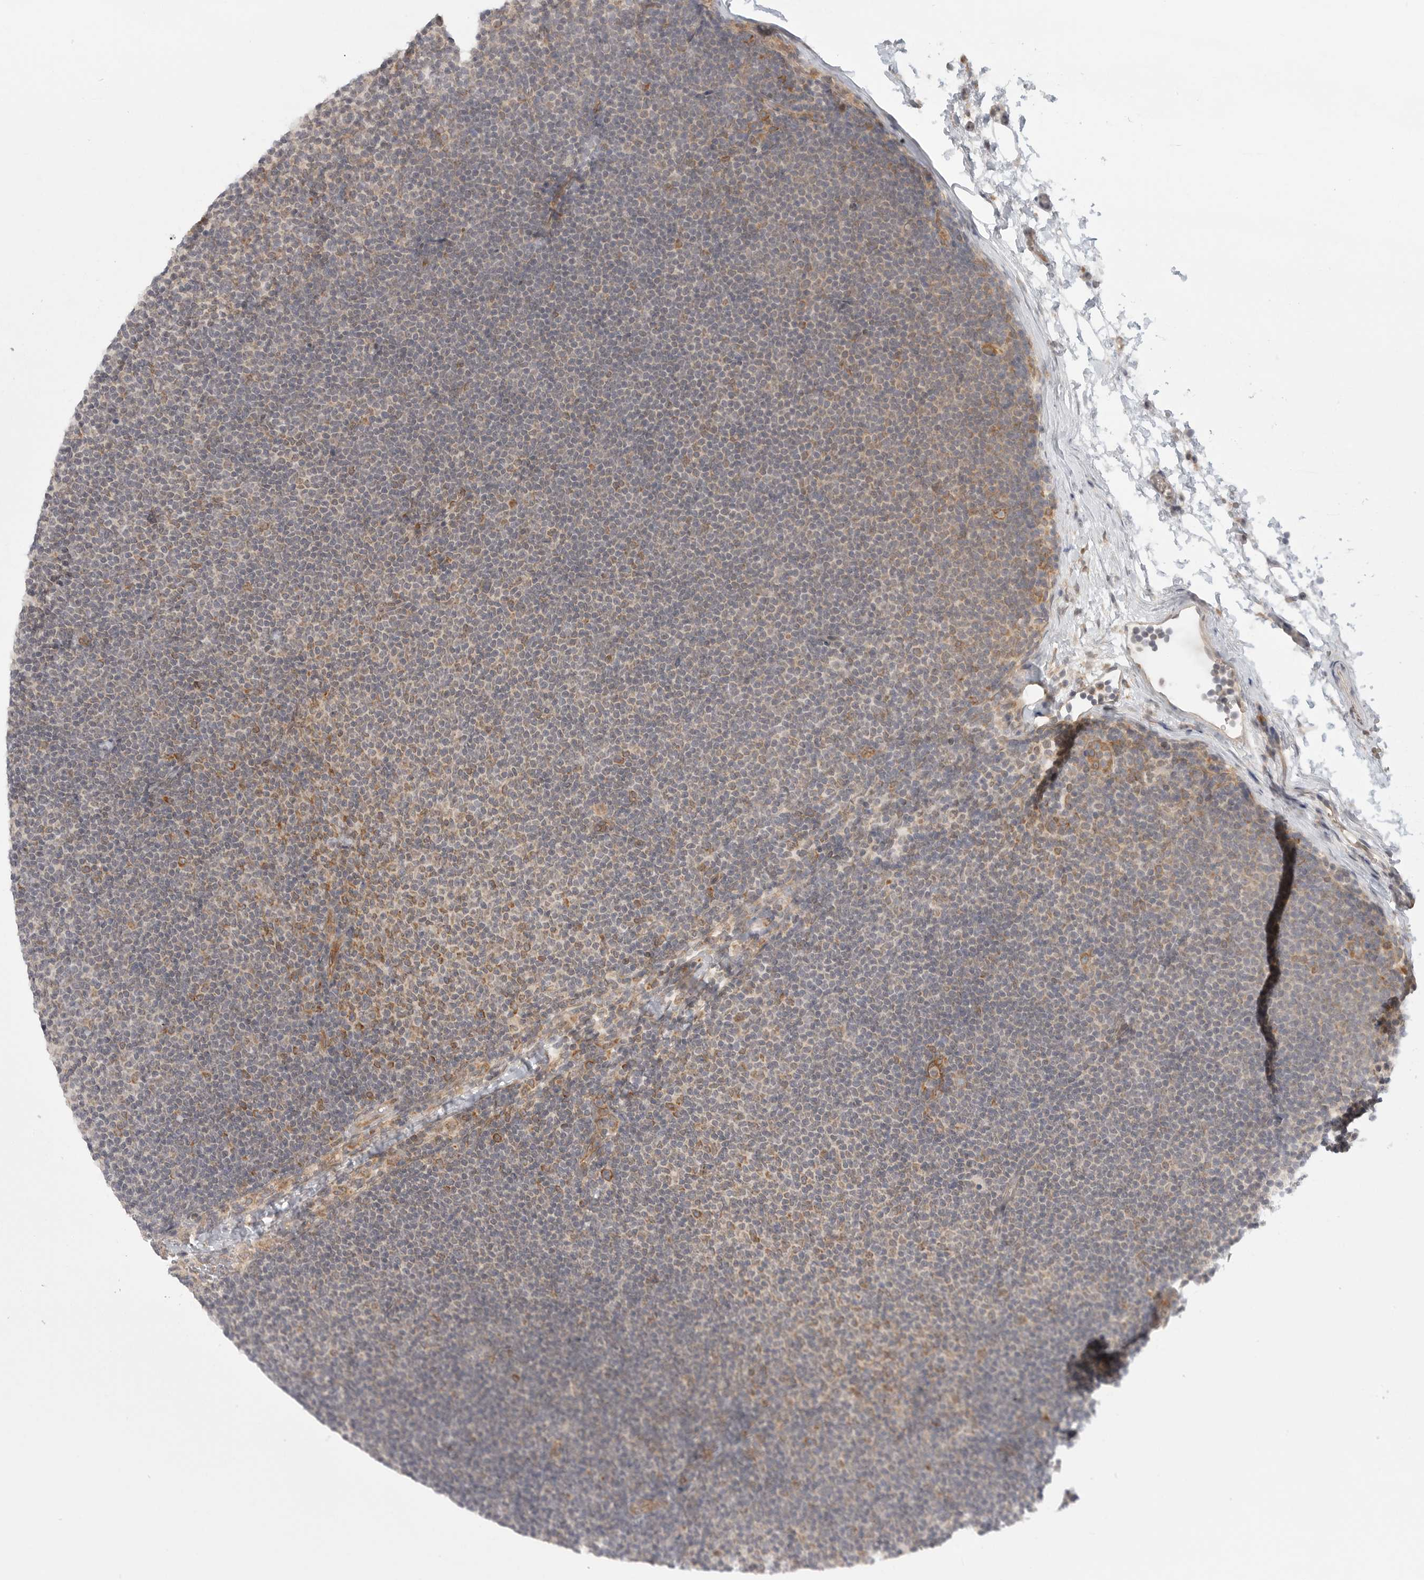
{"staining": {"intensity": "moderate", "quantity": "<25%", "location": "cytoplasmic/membranous"}, "tissue": "lymphoma", "cell_type": "Tumor cells", "image_type": "cancer", "snomed": [{"axis": "morphology", "description": "Malignant lymphoma, non-Hodgkin's type, Low grade"}, {"axis": "topography", "description": "Lymph node"}], "caption": "DAB immunohistochemical staining of human malignant lymphoma, non-Hodgkin's type (low-grade) exhibits moderate cytoplasmic/membranous protein staining in approximately <25% of tumor cells.", "gene": "CERS2", "patient": {"sex": "female", "age": 53}}